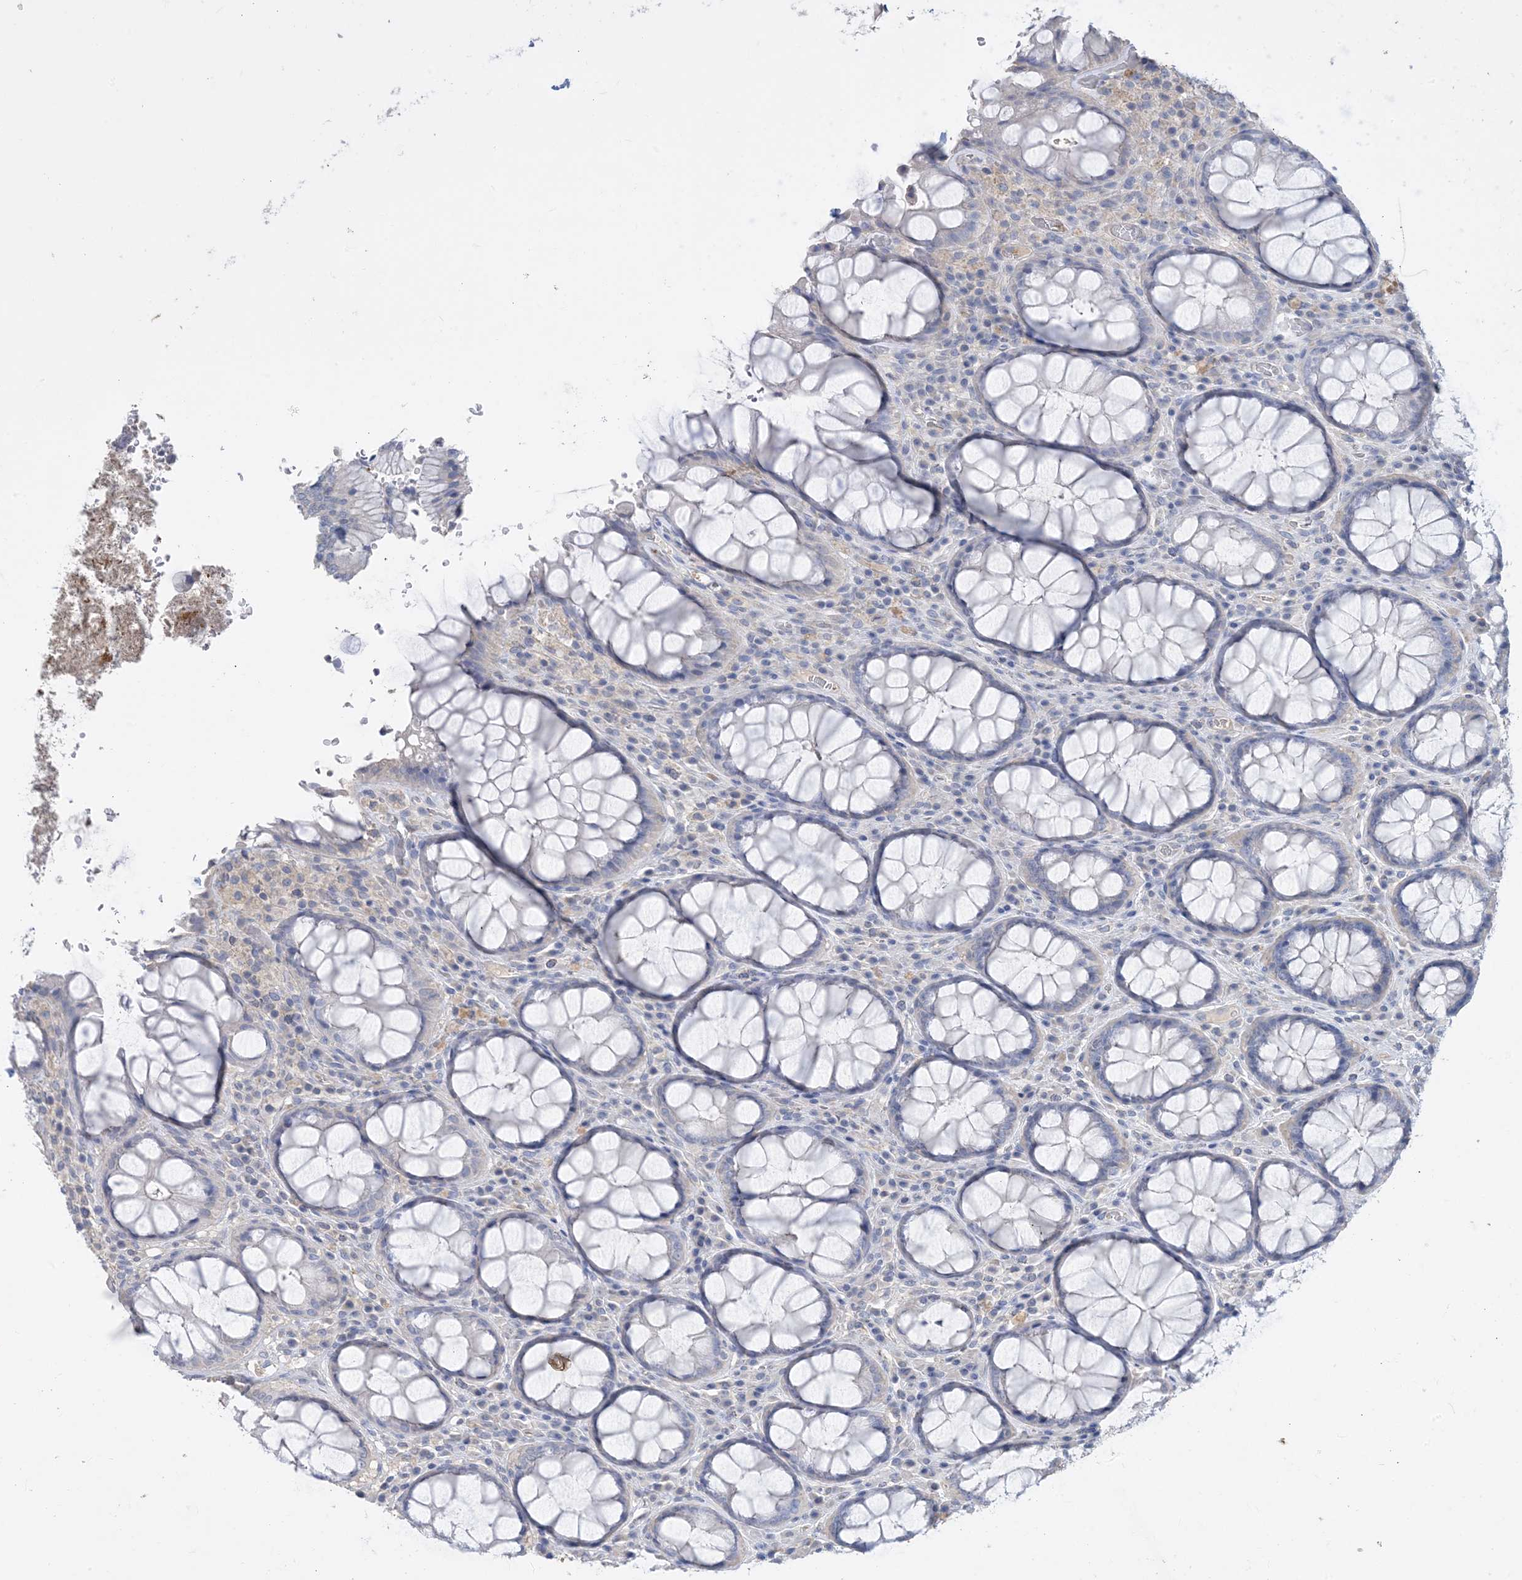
{"staining": {"intensity": "negative", "quantity": "none", "location": "none"}, "tissue": "rectum", "cell_type": "Glandular cells", "image_type": "normal", "snomed": [{"axis": "morphology", "description": "Normal tissue, NOS"}, {"axis": "topography", "description": "Rectum"}], "caption": "This image is of normal rectum stained with IHC to label a protein in brown with the nuclei are counter-stained blue. There is no staining in glandular cells. The staining is performed using DAB brown chromogen with nuclei counter-stained in using hematoxylin.", "gene": "KPRP", "patient": {"sex": "male", "age": 64}}